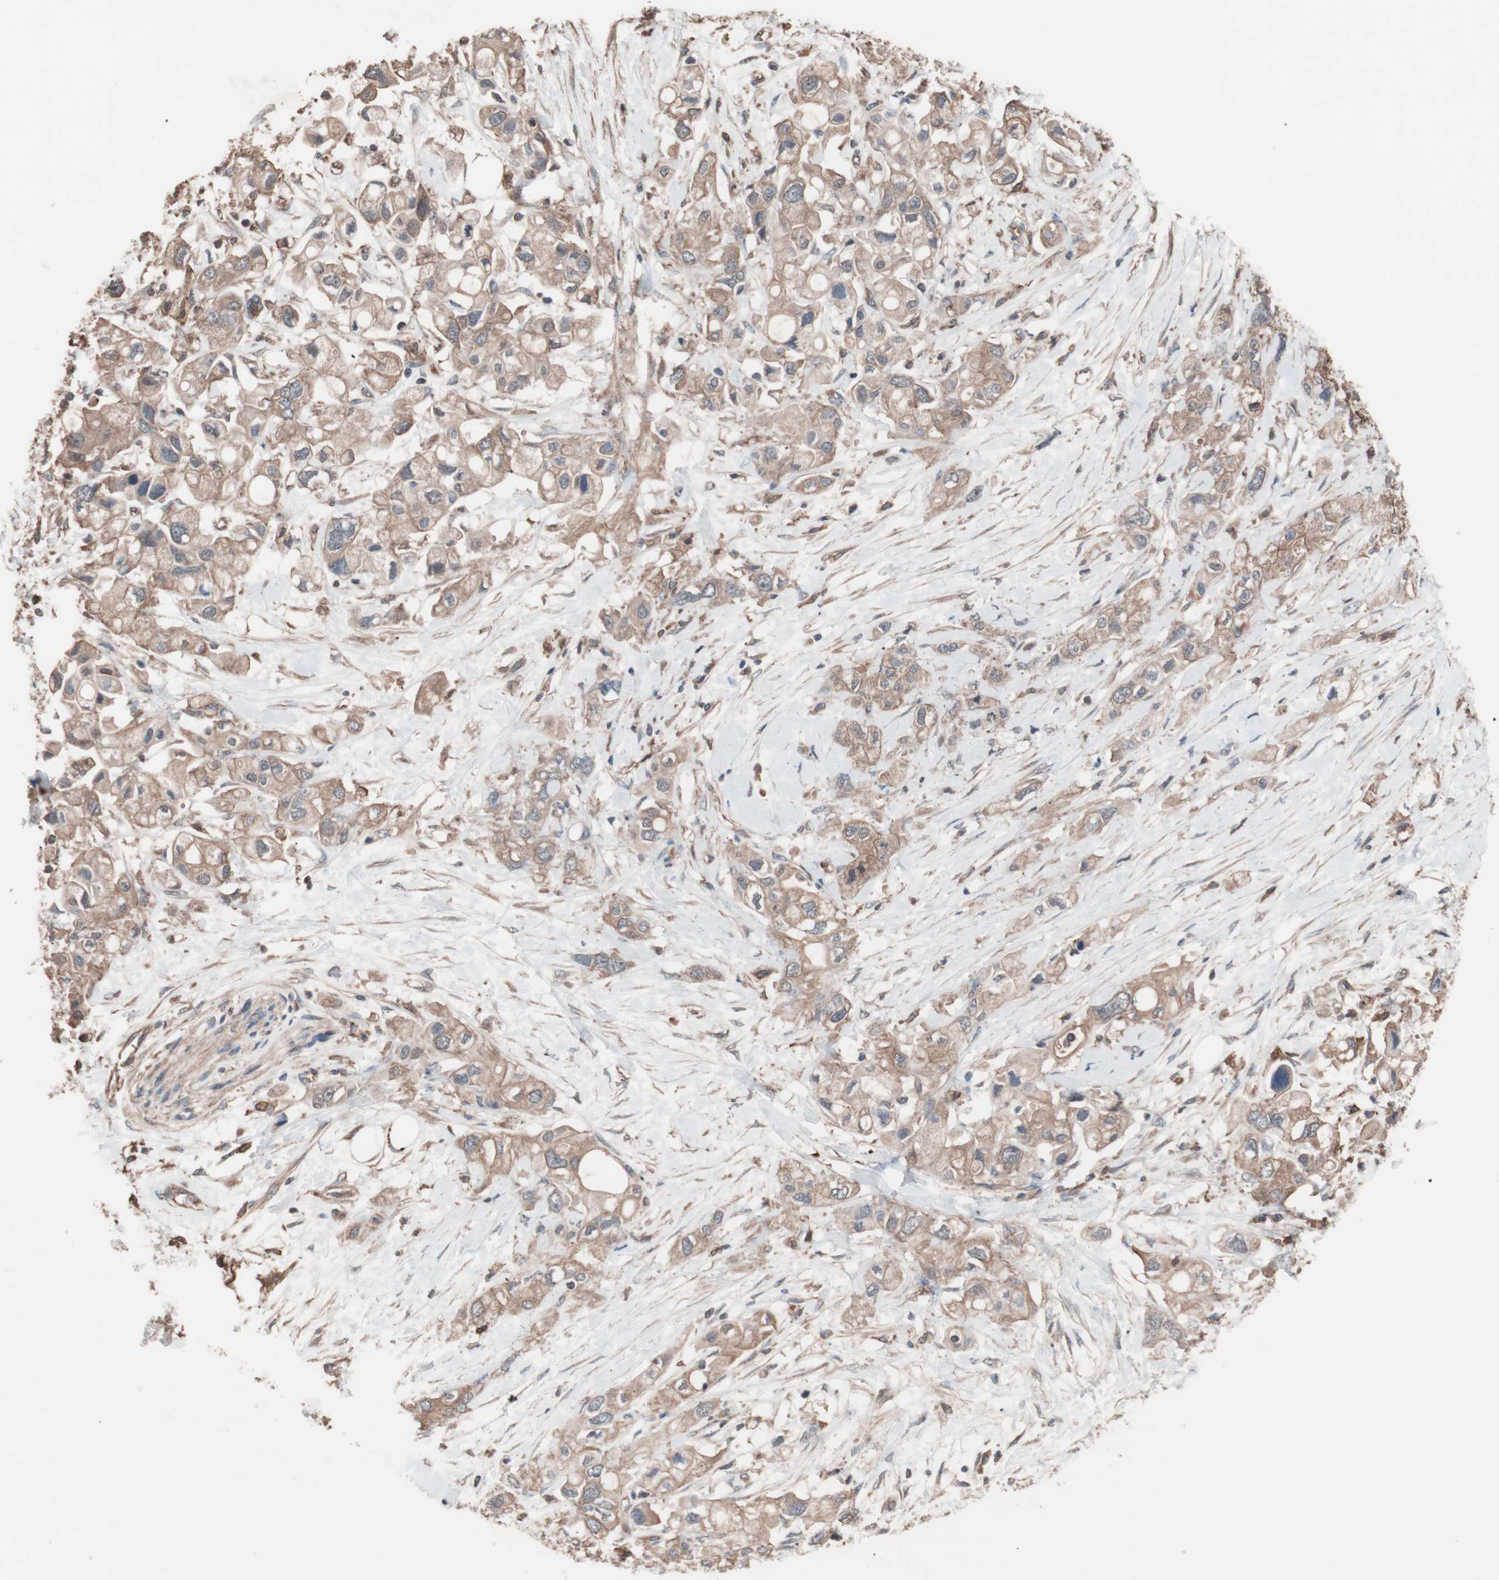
{"staining": {"intensity": "moderate", "quantity": ">75%", "location": "cytoplasmic/membranous"}, "tissue": "pancreatic cancer", "cell_type": "Tumor cells", "image_type": "cancer", "snomed": [{"axis": "morphology", "description": "Adenocarcinoma, NOS"}, {"axis": "topography", "description": "Pancreas"}], "caption": "Immunohistochemical staining of pancreatic cancer demonstrates moderate cytoplasmic/membranous protein staining in approximately >75% of tumor cells. (DAB (3,3'-diaminobenzidine) IHC, brown staining for protein, blue staining for nuclei).", "gene": "ATG7", "patient": {"sex": "female", "age": 56}}